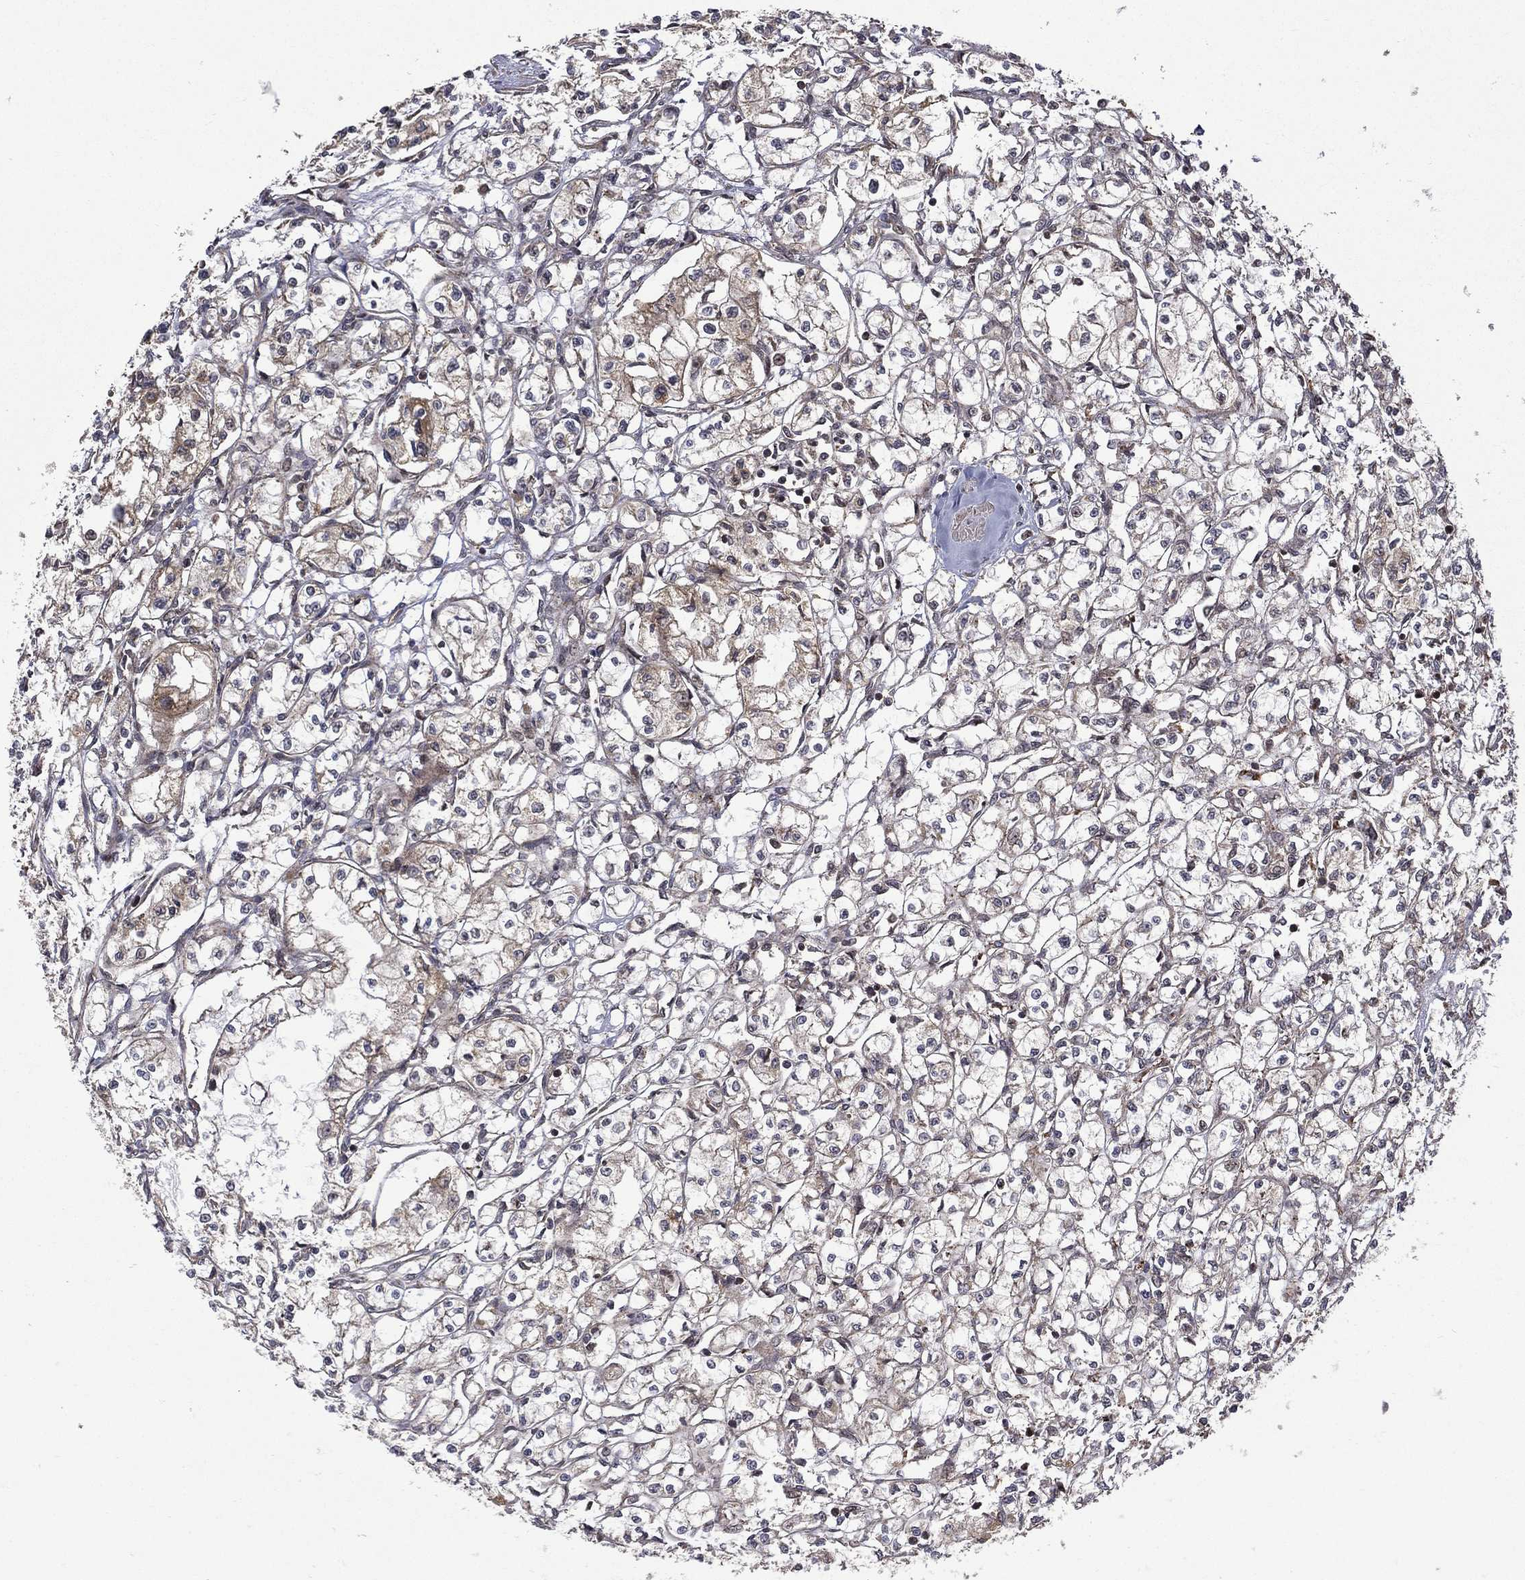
{"staining": {"intensity": "weak", "quantity": "<25%", "location": "cytoplasmic/membranous"}, "tissue": "renal cancer", "cell_type": "Tumor cells", "image_type": "cancer", "snomed": [{"axis": "morphology", "description": "Adenocarcinoma, NOS"}, {"axis": "topography", "description": "Kidney"}], "caption": "Immunohistochemistry (IHC) of renal adenocarcinoma displays no positivity in tumor cells. (DAB IHC, high magnification).", "gene": "GIMAP6", "patient": {"sex": "male", "age": 56}}